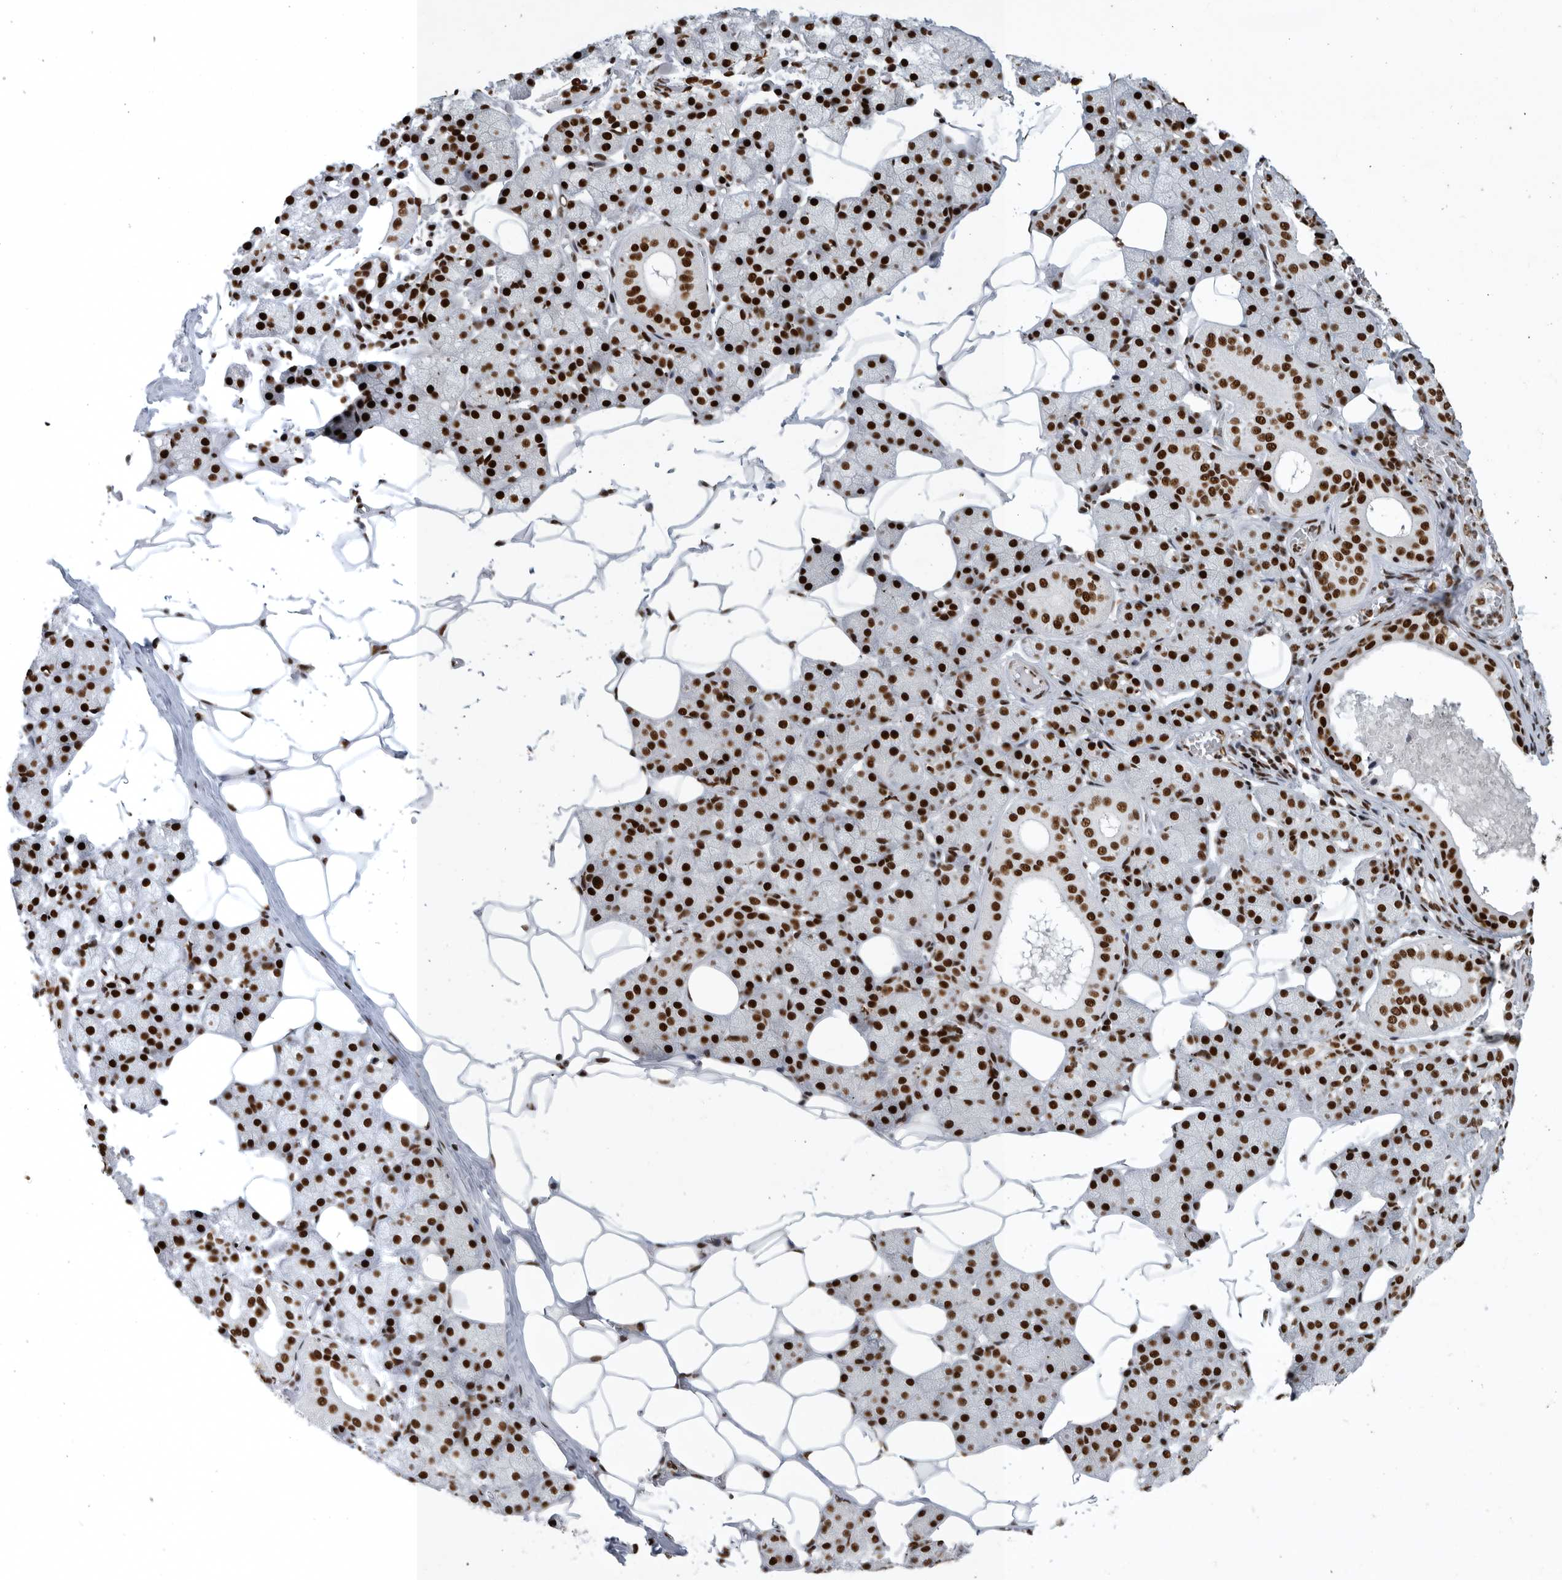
{"staining": {"intensity": "strong", "quantity": ">75%", "location": "nuclear"}, "tissue": "salivary gland", "cell_type": "Glandular cells", "image_type": "normal", "snomed": [{"axis": "morphology", "description": "Normal tissue, NOS"}, {"axis": "topography", "description": "Salivary gland"}], "caption": "The histopathology image exhibits immunohistochemical staining of benign salivary gland. There is strong nuclear positivity is identified in about >75% of glandular cells.", "gene": "BCLAF1", "patient": {"sex": "female", "age": 33}}